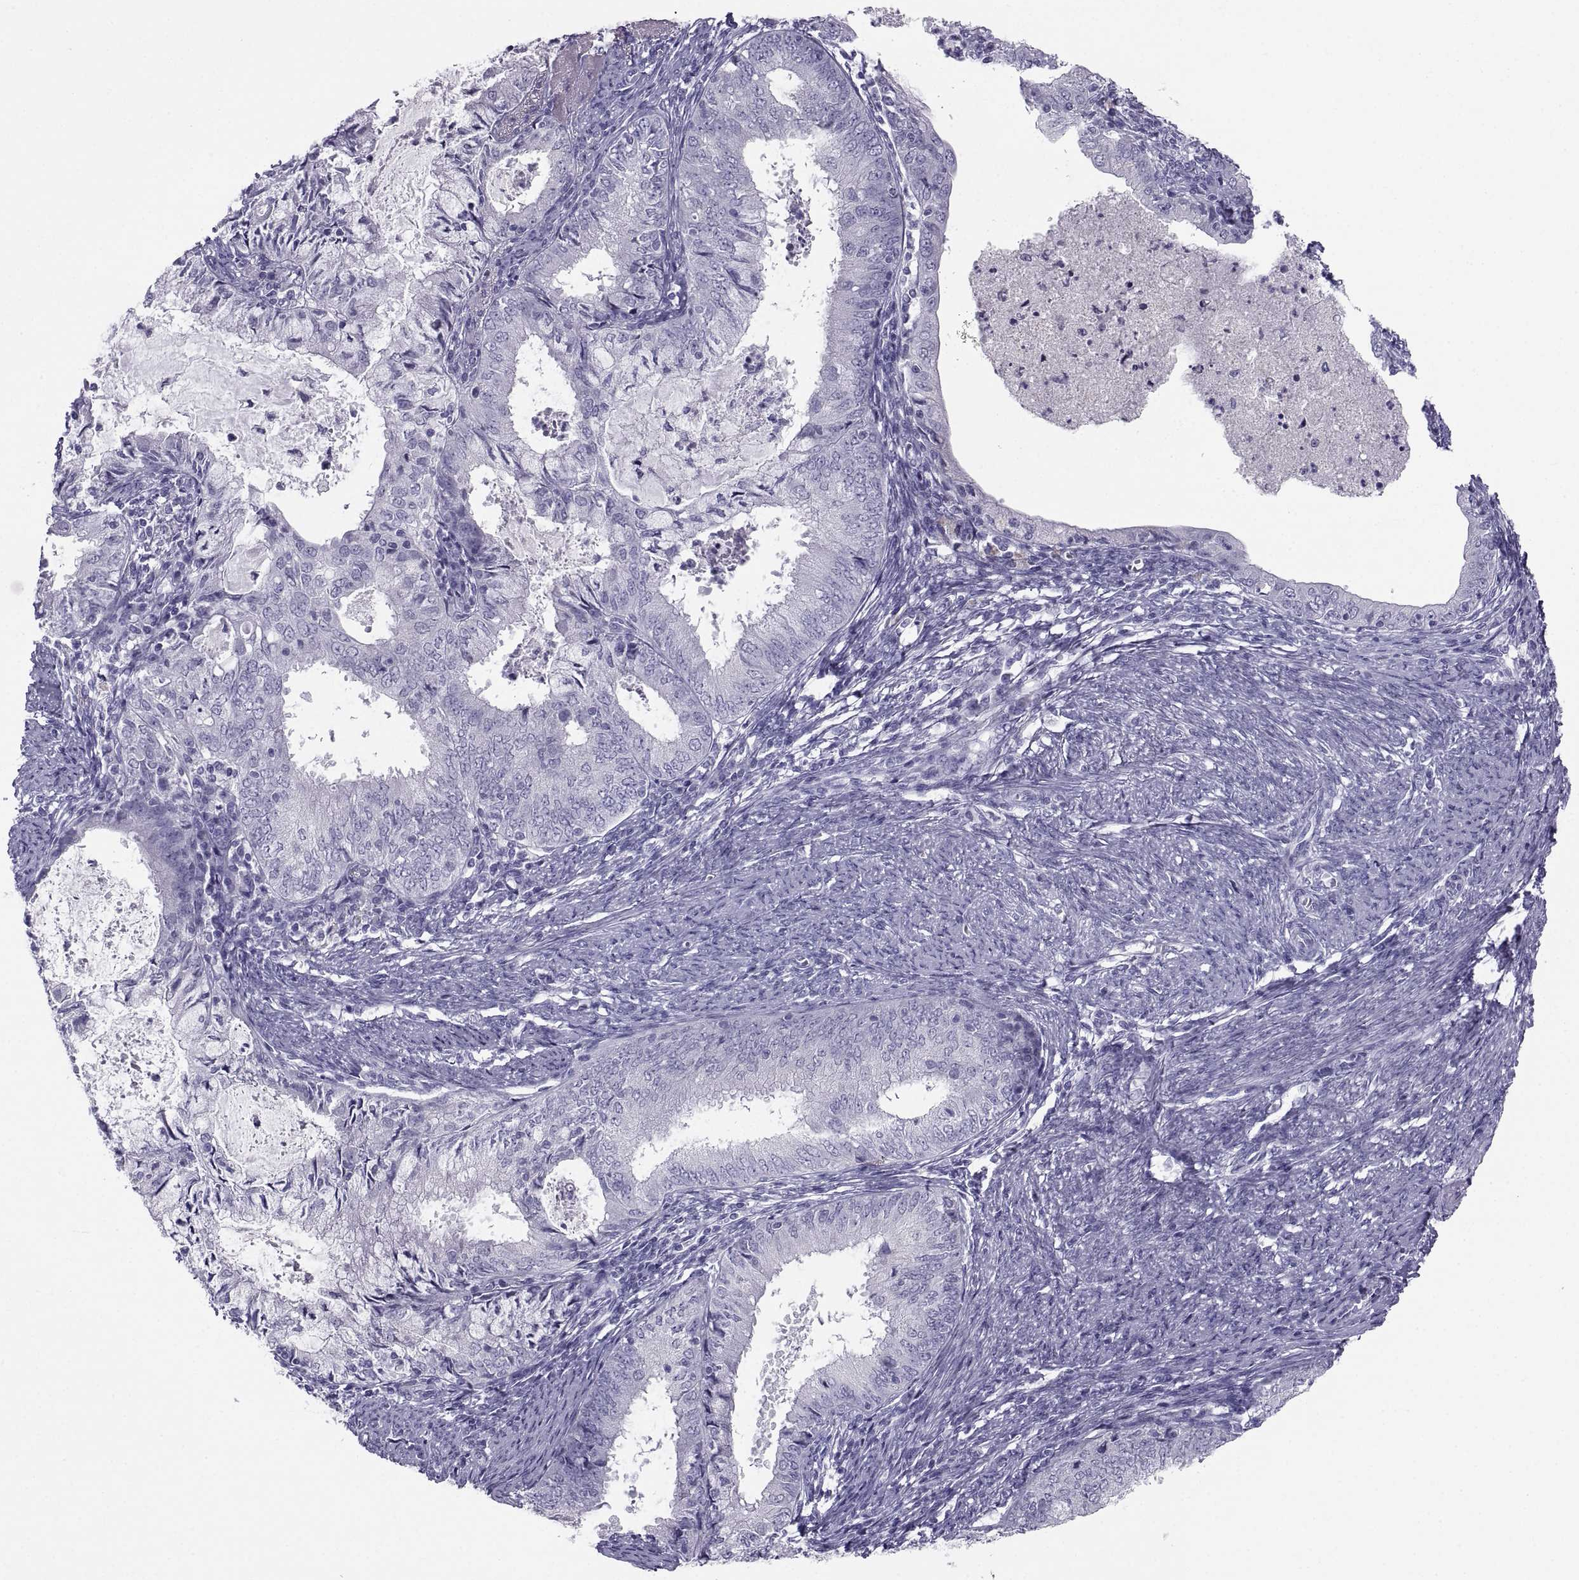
{"staining": {"intensity": "negative", "quantity": "none", "location": "none"}, "tissue": "endometrial cancer", "cell_type": "Tumor cells", "image_type": "cancer", "snomed": [{"axis": "morphology", "description": "Adenocarcinoma, NOS"}, {"axis": "topography", "description": "Endometrium"}], "caption": "Immunohistochemical staining of human endometrial cancer (adenocarcinoma) displays no significant expression in tumor cells. (IHC, brightfield microscopy, high magnification).", "gene": "PCSK1N", "patient": {"sex": "female", "age": 57}}